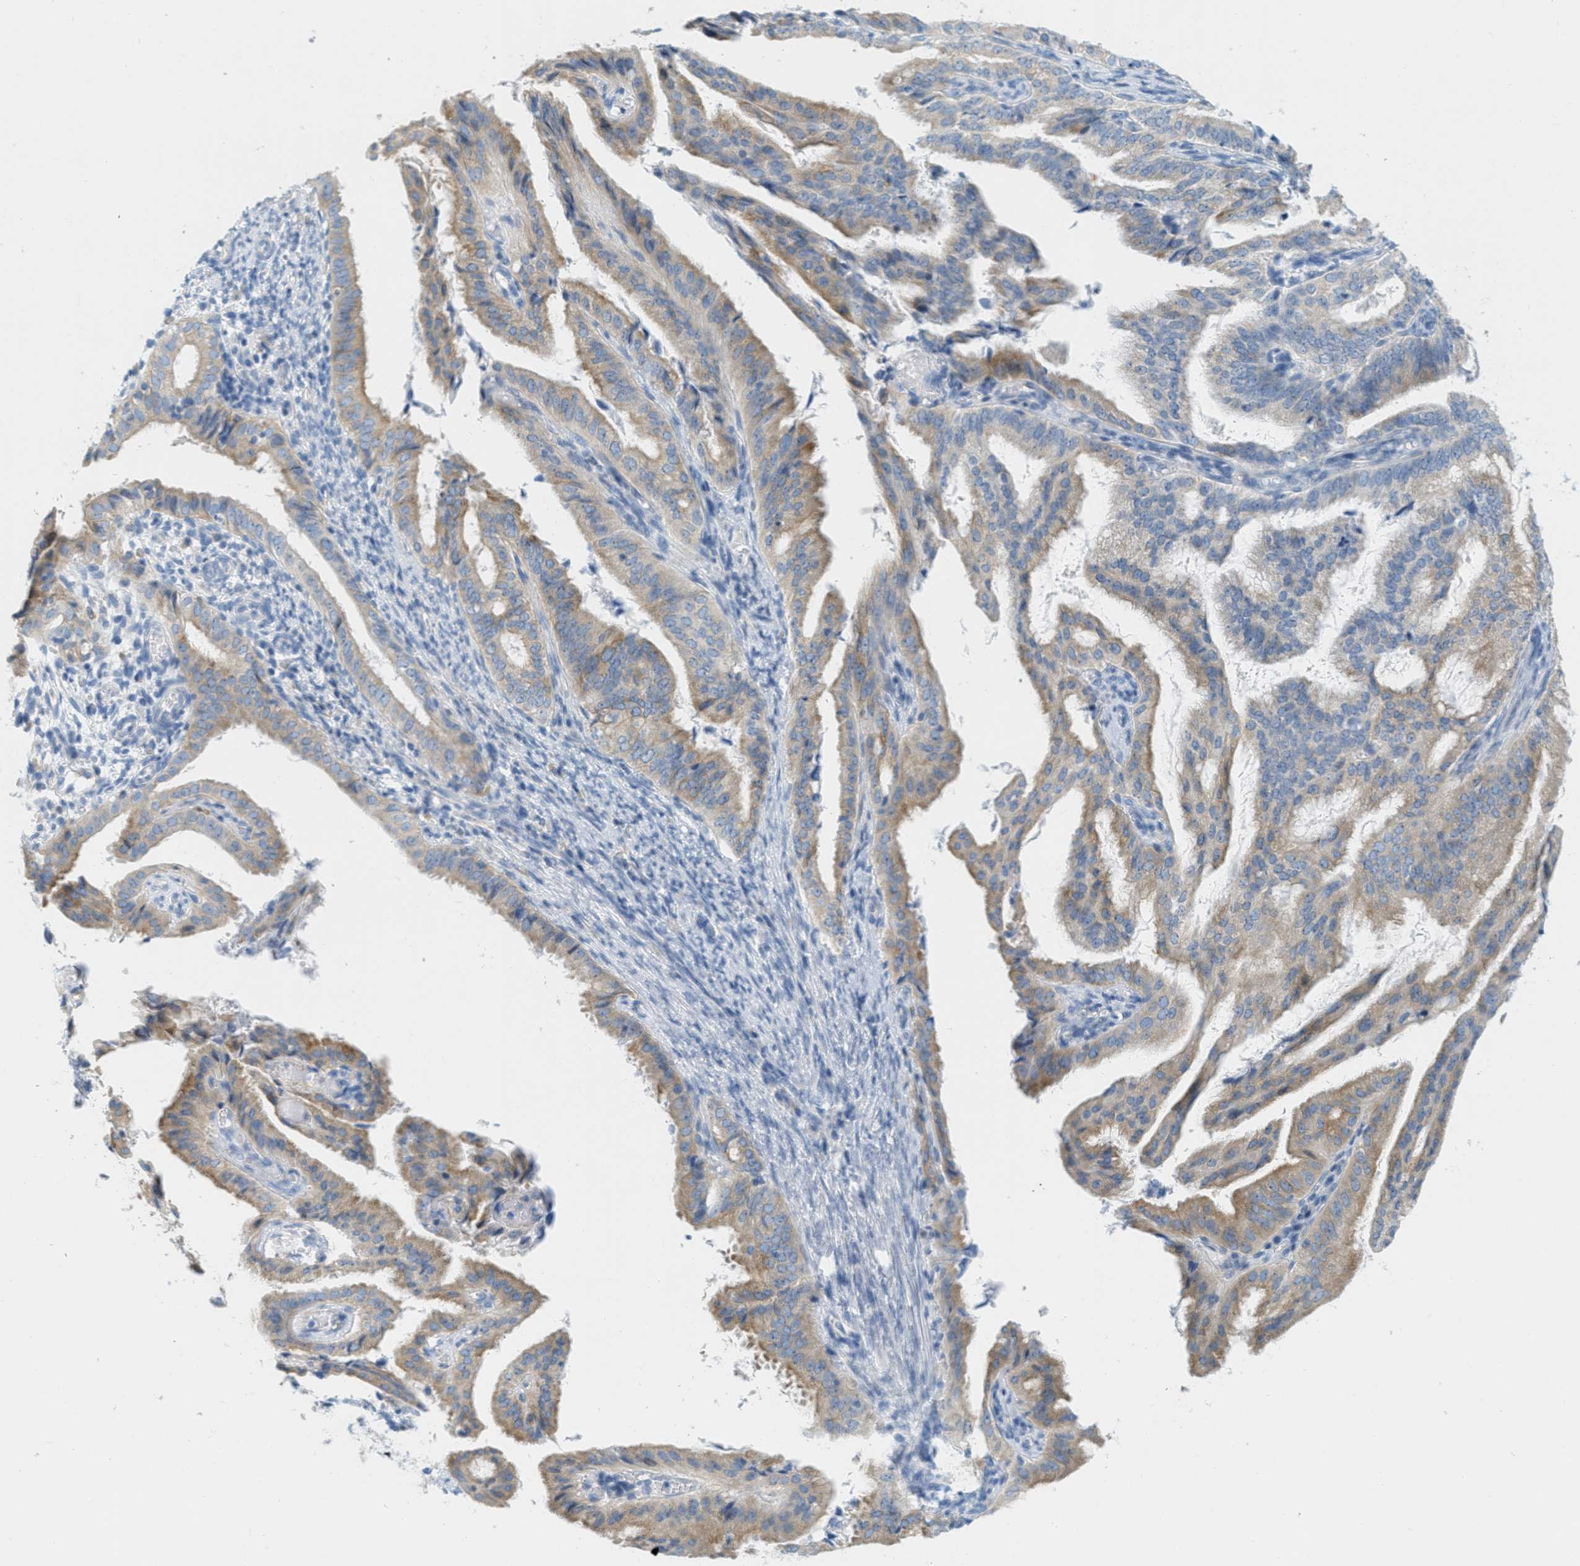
{"staining": {"intensity": "moderate", "quantity": ">75%", "location": "cytoplasmic/membranous"}, "tissue": "endometrial cancer", "cell_type": "Tumor cells", "image_type": "cancer", "snomed": [{"axis": "morphology", "description": "Adenocarcinoma, NOS"}, {"axis": "topography", "description": "Endometrium"}], "caption": "Immunohistochemical staining of adenocarcinoma (endometrial) exhibits moderate cytoplasmic/membranous protein expression in approximately >75% of tumor cells. The protein is stained brown, and the nuclei are stained in blue (DAB (3,3'-diaminobenzidine) IHC with brightfield microscopy, high magnification).", "gene": "TEX264", "patient": {"sex": "female", "age": 58}}